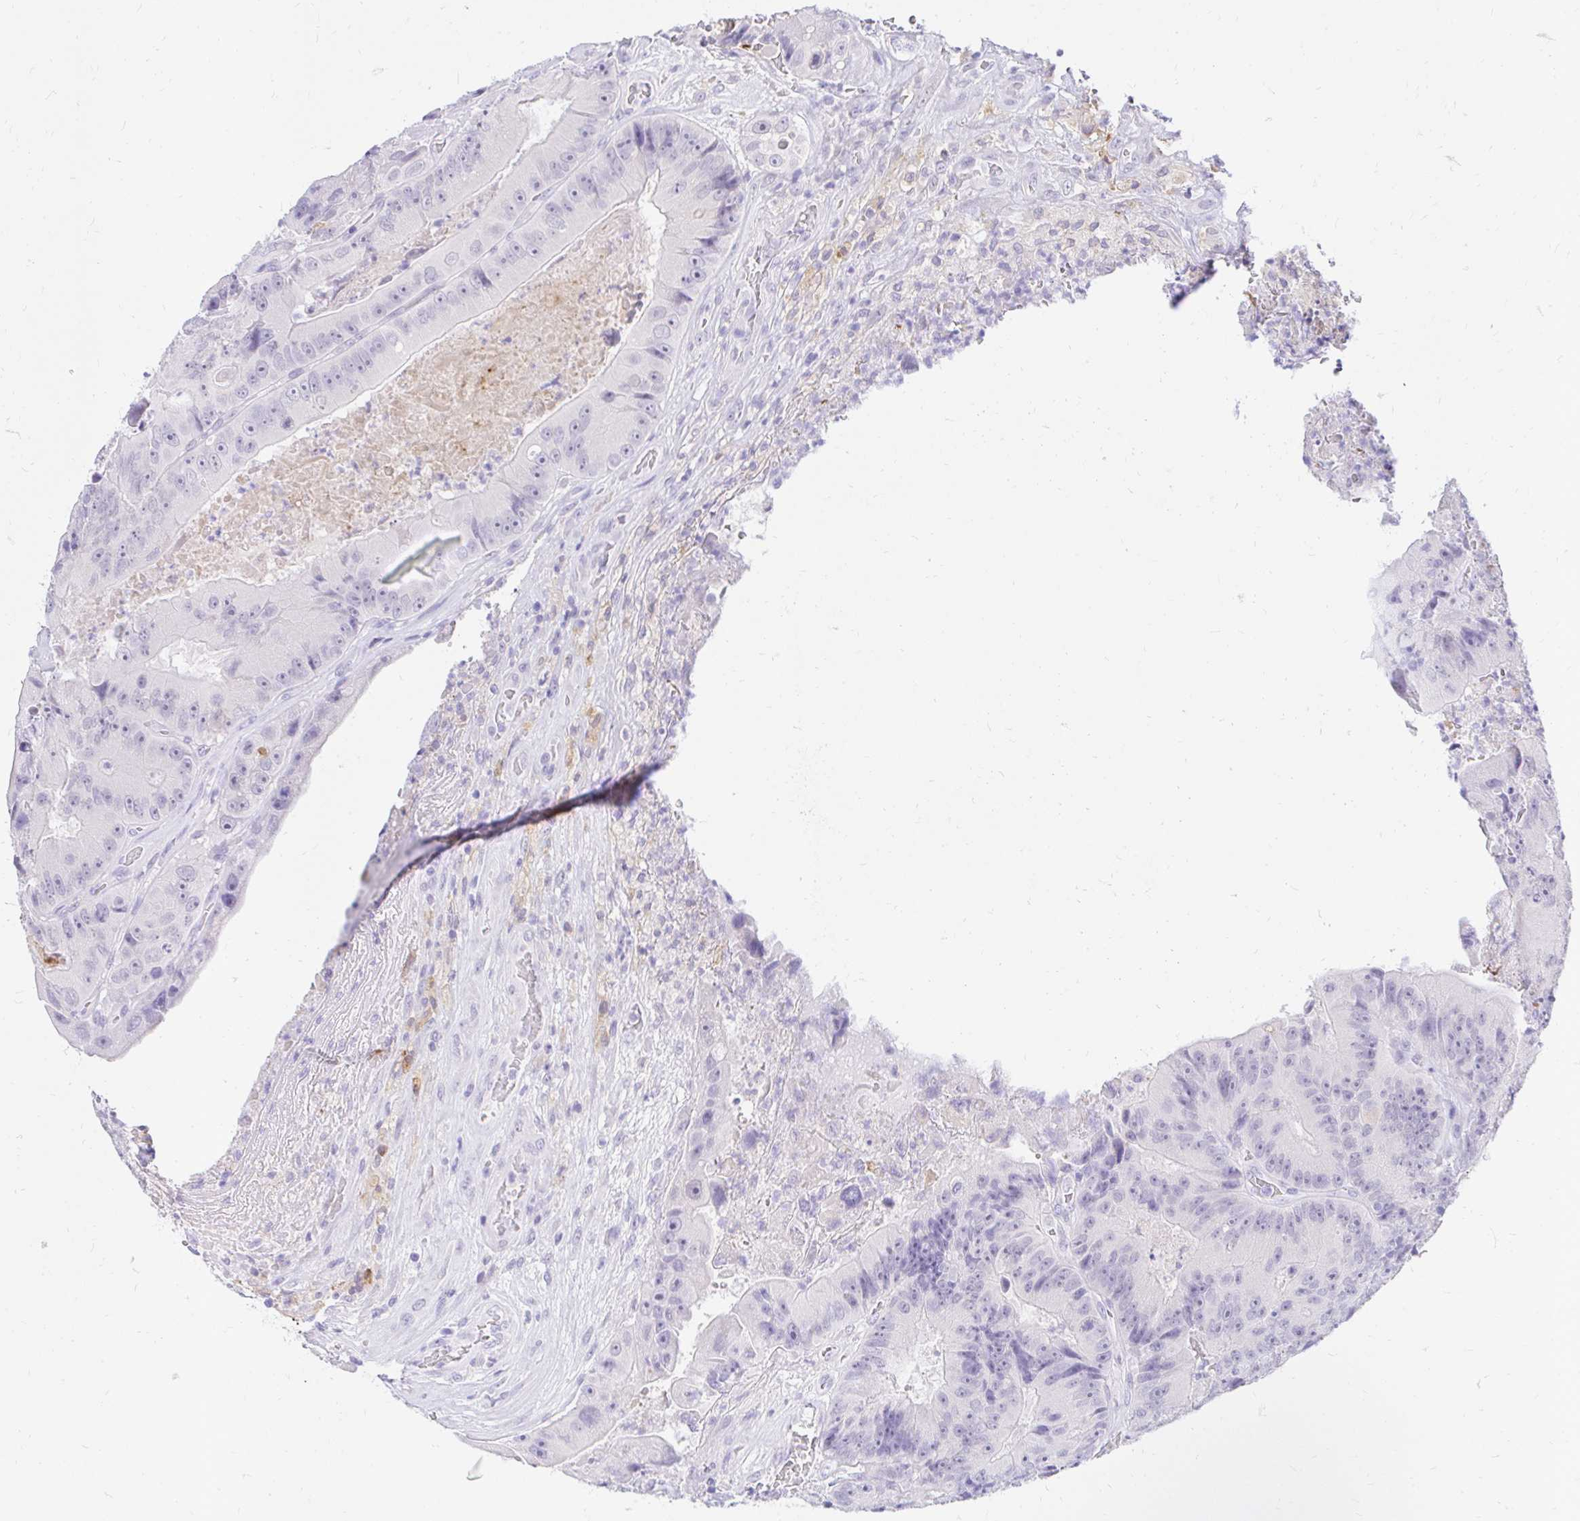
{"staining": {"intensity": "negative", "quantity": "none", "location": "none"}, "tissue": "colorectal cancer", "cell_type": "Tumor cells", "image_type": "cancer", "snomed": [{"axis": "morphology", "description": "Adenocarcinoma, NOS"}, {"axis": "topography", "description": "Colon"}], "caption": "IHC of colorectal adenocarcinoma reveals no positivity in tumor cells. Brightfield microscopy of IHC stained with DAB (brown) and hematoxylin (blue), captured at high magnification.", "gene": "FATE1", "patient": {"sex": "female", "age": 86}}